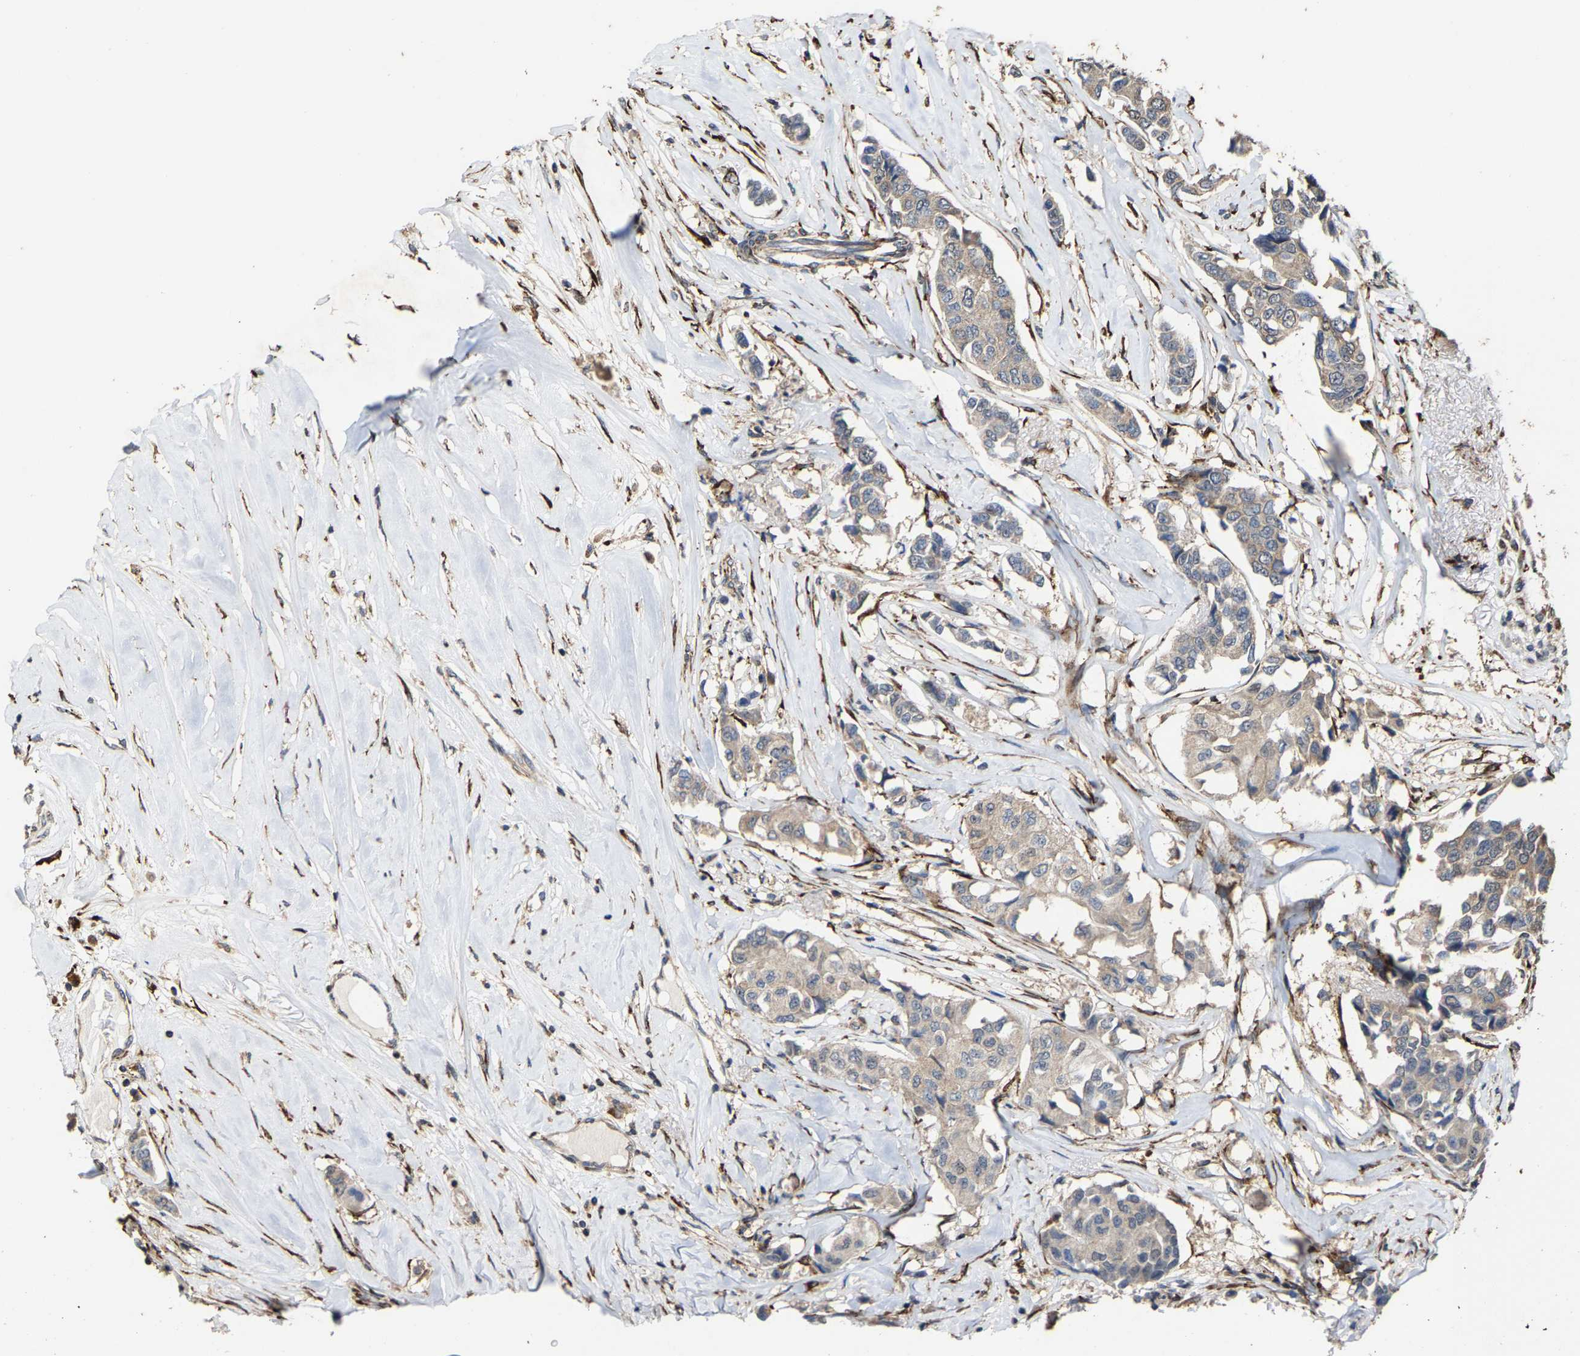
{"staining": {"intensity": "negative", "quantity": "none", "location": "none"}, "tissue": "breast cancer", "cell_type": "Tumor cells", "image_type": "cancer", "snomed": [{"axis": "morphology", "description": "Duct carcinoma"}, {"axis": "topography", "description": "Breast"}], "caption": "Immunohistochemical staining of human breast cancer (infiltrating ductal carcinoma) shows no significant expression in tumor cells. (Stains: DAB immunohistochemistry (IHC) with hematoxylin counter stain, Microscopy: brightfield microscopy at high magnification).", "gene": "FGD3", "patient": {"sex": "female", "age": 80}}